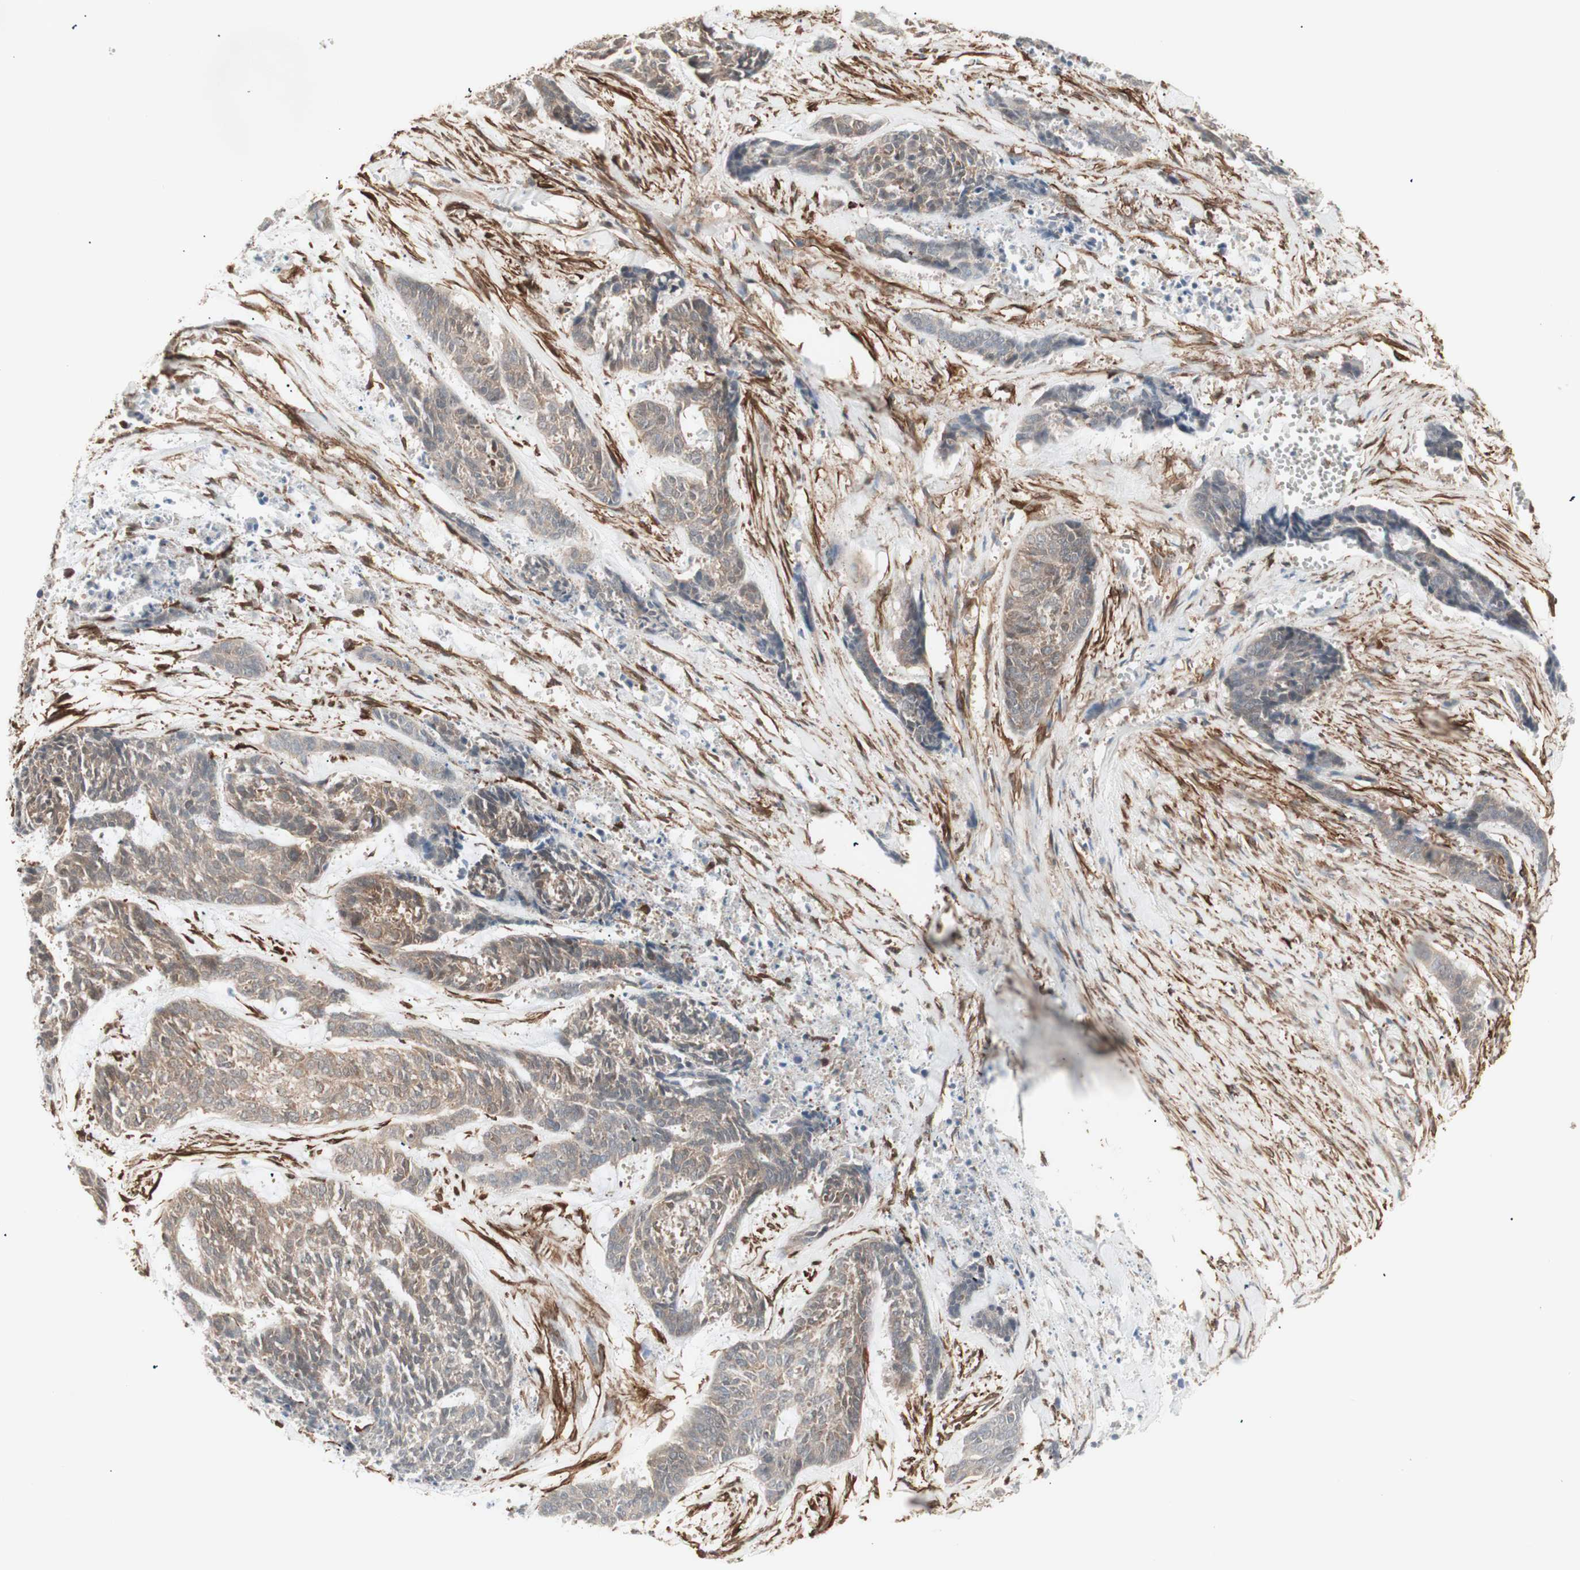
{"staining": {"intensity": "weak", "quantity": ">75%", "location": "cytoplasmic/membranous"}, "tissue": "skin cancer", "cell_type": "Tumor cells", "image_type": "cancer", "snomed": [{"axis": "morphology", "description": "Basal cell carcinoma"}, {"axis": "topography", "description": "Skin"}], "caption": "Immunohistochemical staining of skin basal cell carcinoma exhibits low levels of weak cytoplasmic/membranous protein expression in approximately >75% of tumor cells.", "gene": "CNN3", "patient": {"sex": "female", "age": 64}}